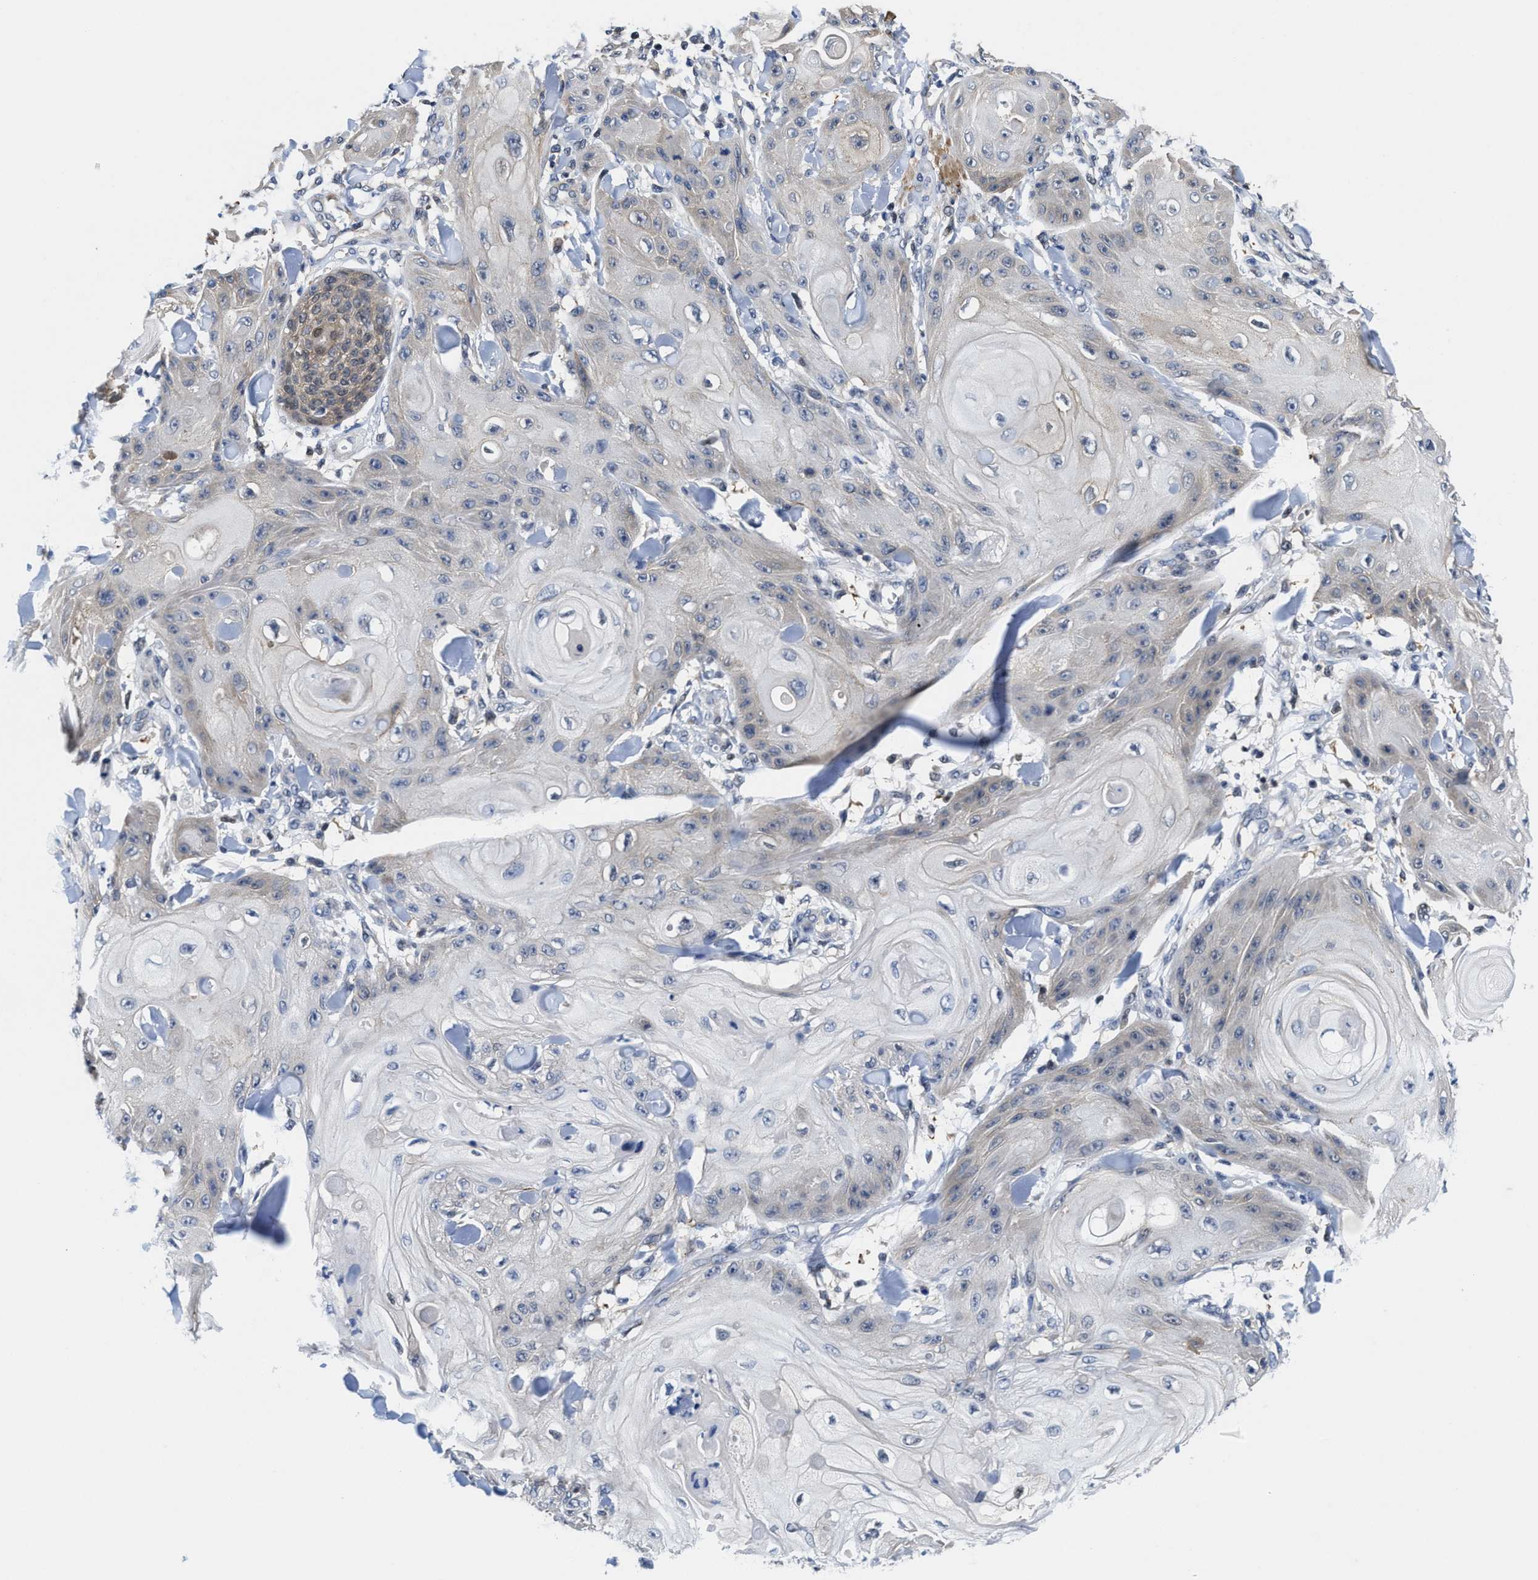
{"staining": {"intensity": "negative", "quantity": "none", "location": "none"}, "tissue": "skin cancer", "cell_type": "Tumor cells", "image_type": "cancer", "snomed": [{"axis": "morphology", "description": "Squamous cell carcinoma, NOS"}, {"axis": "topography", "description": "Skin"}], "caption": "Image shows no protein positivity in tumor cells of skin cancer (squamous cell carcinoma) tissue.", "gene": "KIF12", "patient": {"sex": "male", "age": 74}}